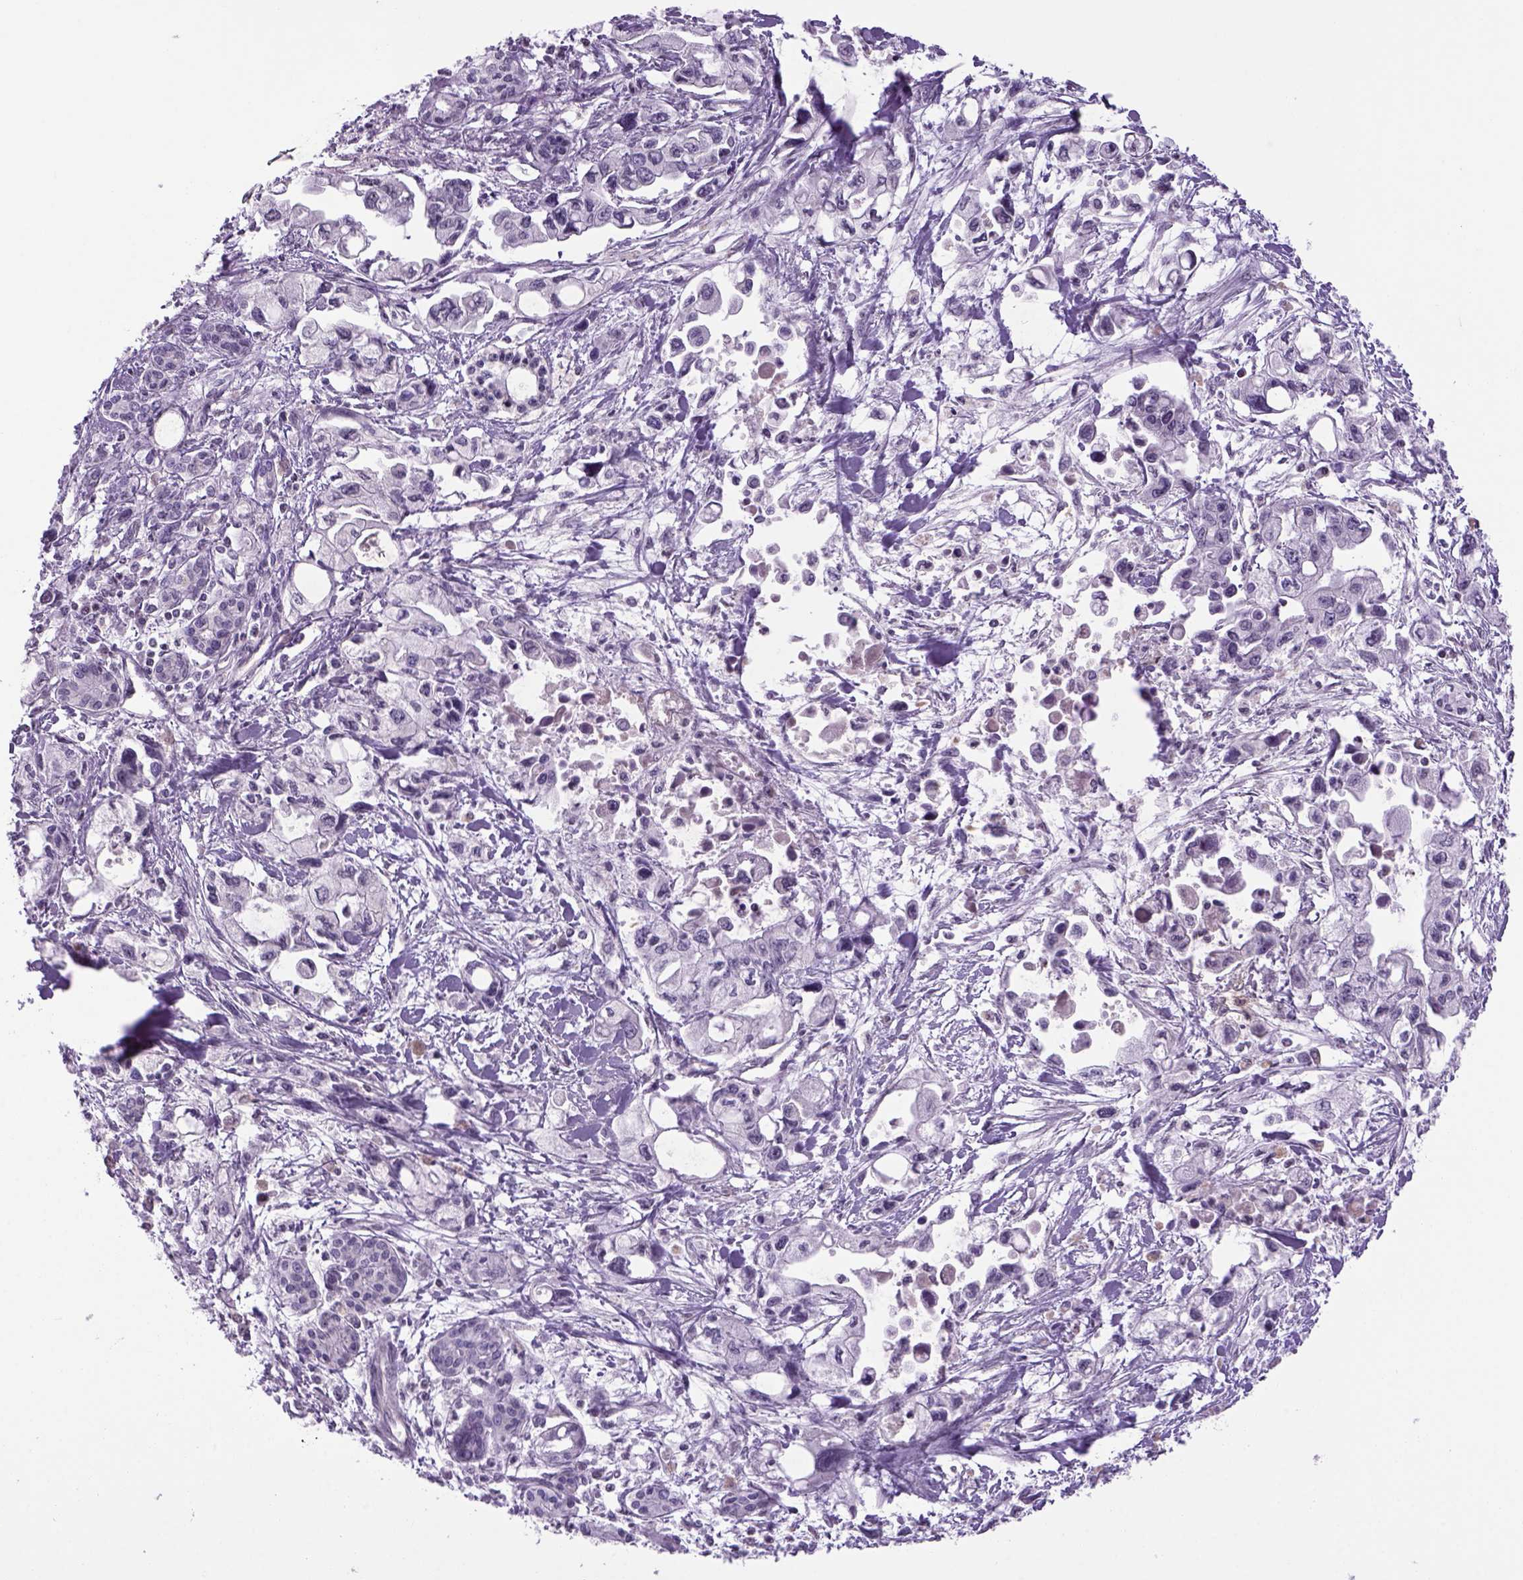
{"staining": {"intensity": "negative", "quantity": "none", "location": "none"}, "tissue": "pancreatic cancer", "cell_type": "Tumor cells", "image_type": "cancer", "snomed": [{"axis": "morphology", "description": "Adenocarcinoma, NOS"}, {"axis": "topography", "description": "Pancreas"}], "caption": "A high-resolution histopathology image shows immunohistochemistry staining of pancreatic adenocarcinoma, which shows no significant expression in tumor cells.", "gene": "PRRT1", "patient": {"sex": "female", "age": 61}}